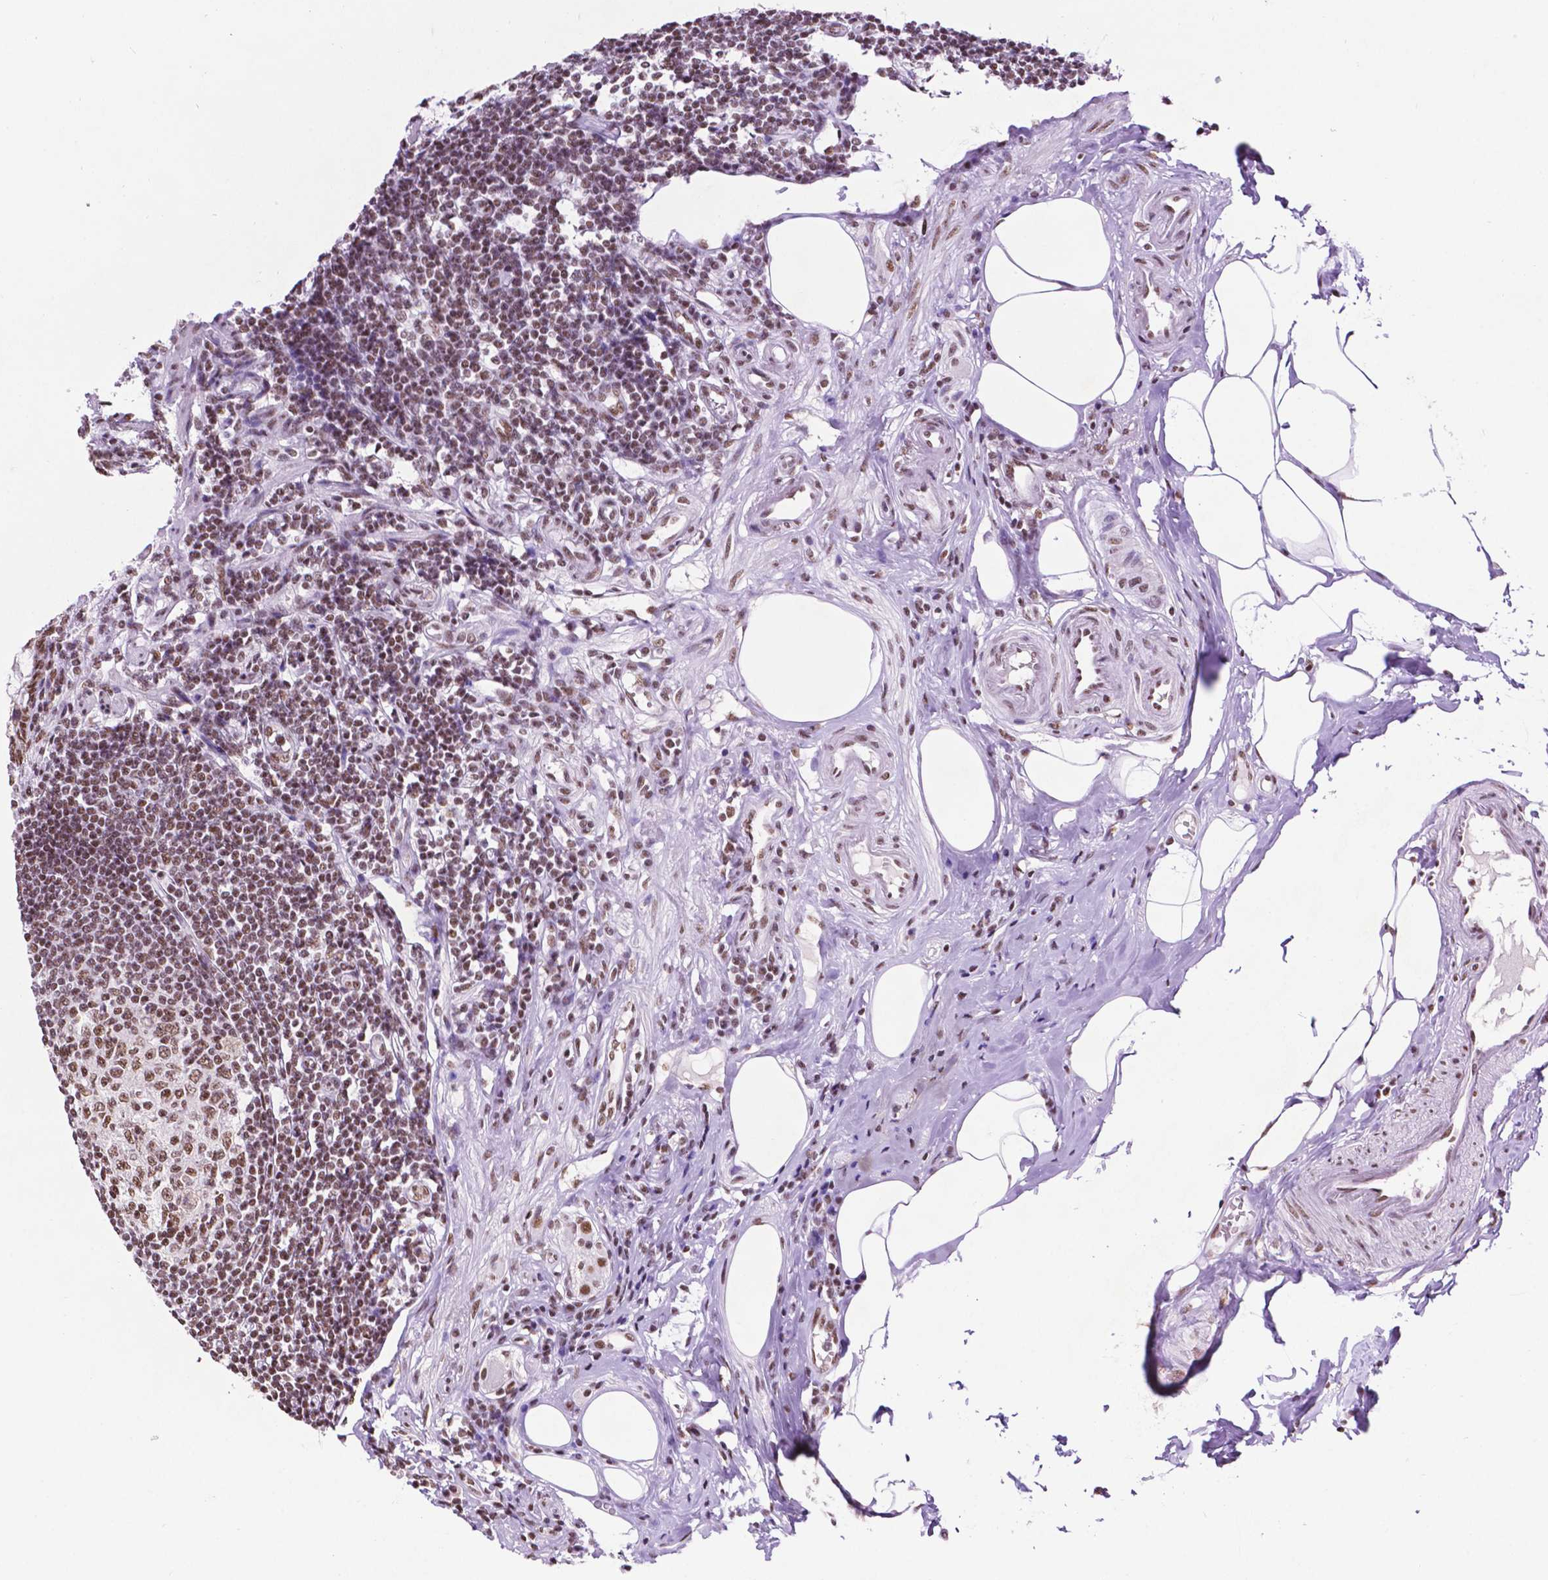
{"staining": {"intensity": "strong", "quantity": ">75%", "location": "nuclear"}, "tissue": "appendix", "cell_type": "Glandular cells", "image_type": "normal", "snomed": [{"axis": "morphology", "description": "Normal tissue, NOS"}, {"axis": "topography", "description": "Appendix"}], "caption": "Glandular cells exhibit high levels of strong nuclear expression in about >75% of cells in benign human appendix.", "gene": "CCAR2", "patient": {"sex": "female", "age": 57}}